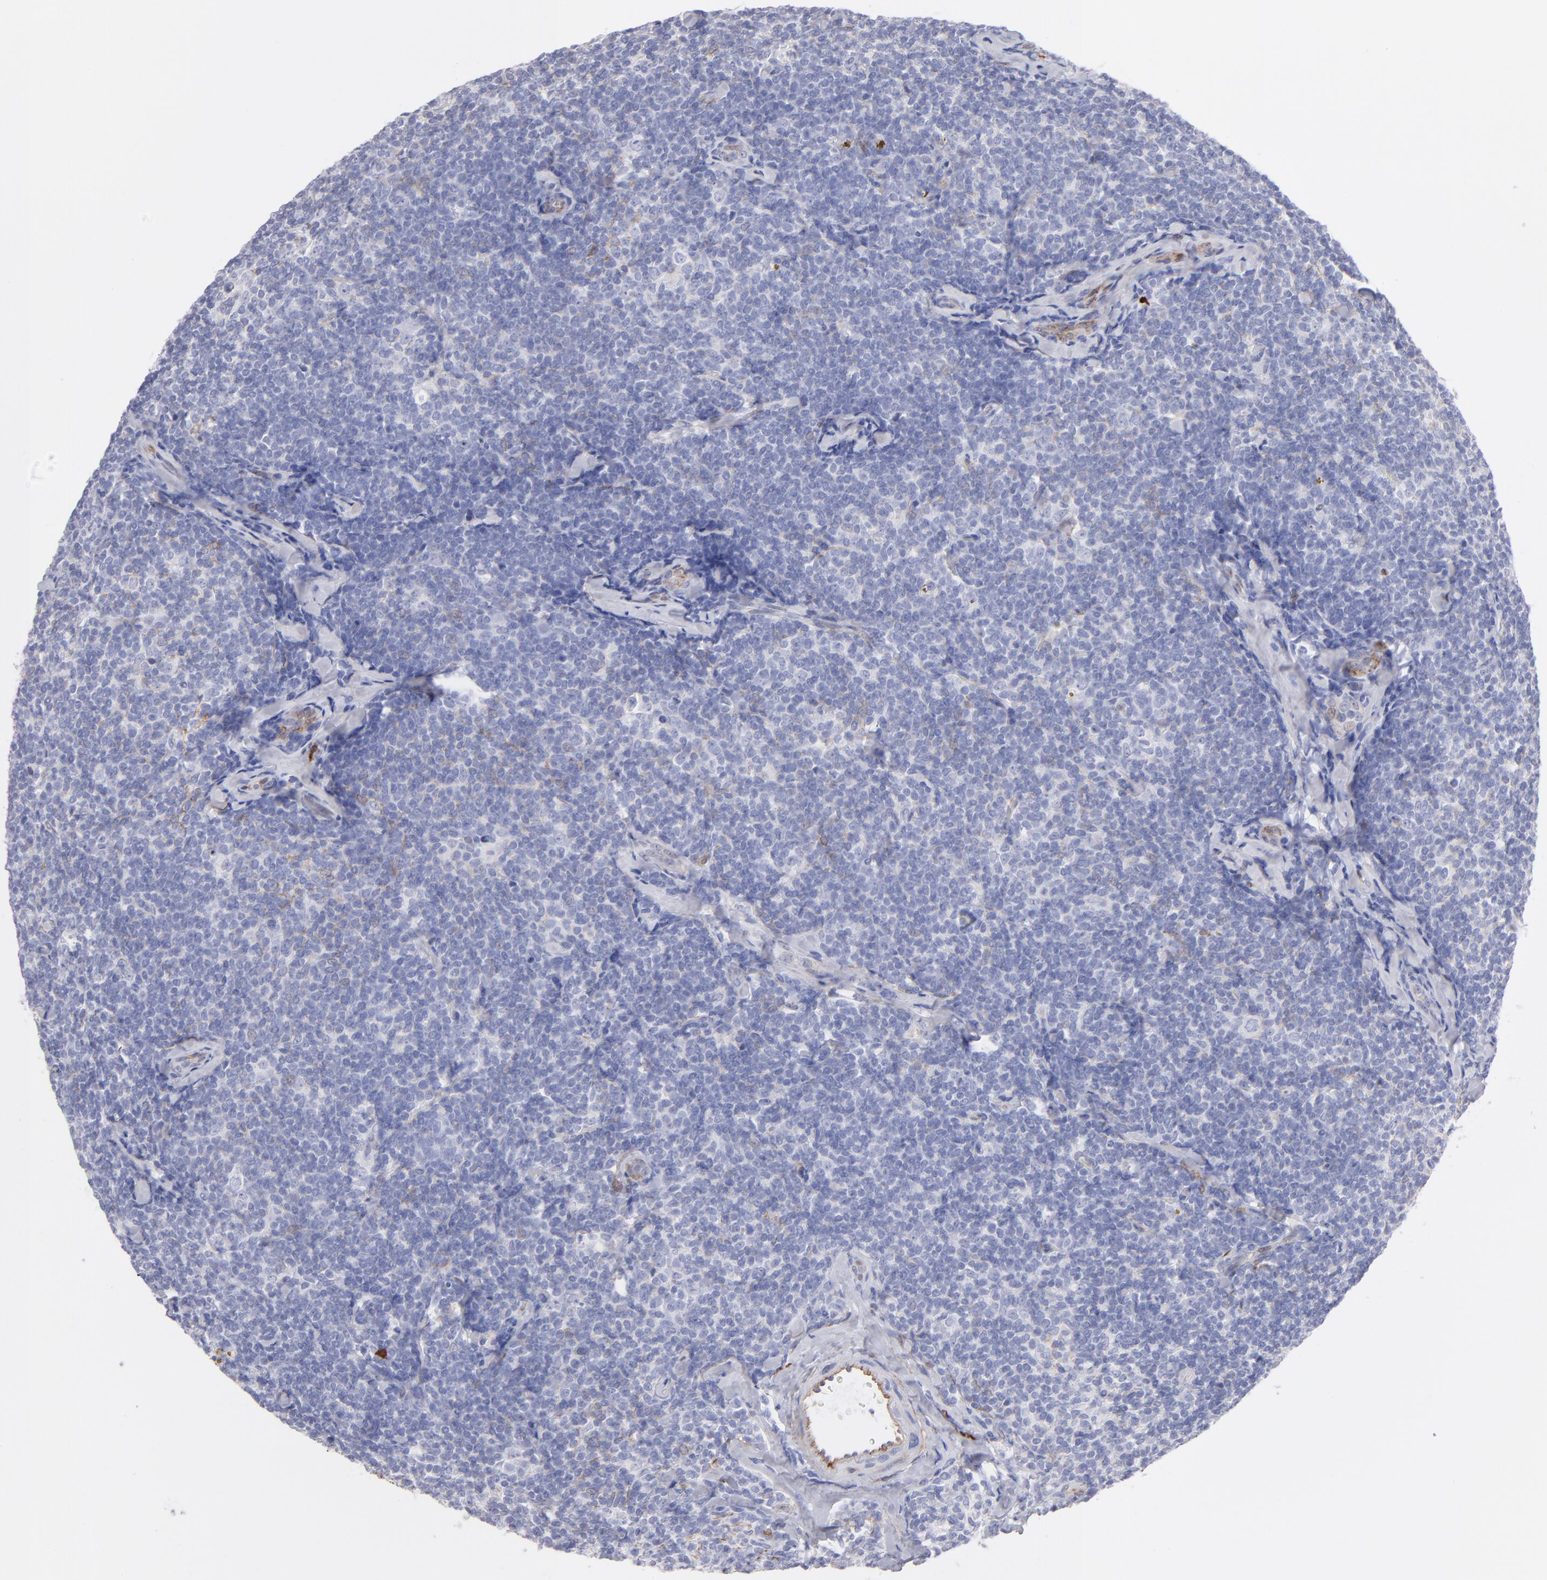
{"staining": {"intensity": "negative", "quantity": "none", "location": "none"}, "tissue": "lymphoma", "cell_type": "Tumor cells", "image_type": "cancer", "snomed": [{"axis": "morphology", "description": "Malignant lymphoma, non-Hodgkin's type, Low grade"}, {"axis": "topography", "description": "Lymph node"}], "caption": "High power microscopy photomicrograph of an IHC photomicrograph of lymphoma, revealing no significant expression in tumor cells.", "gene": "AHNAK2", "patient": {"sex": "female", "age": 56}}